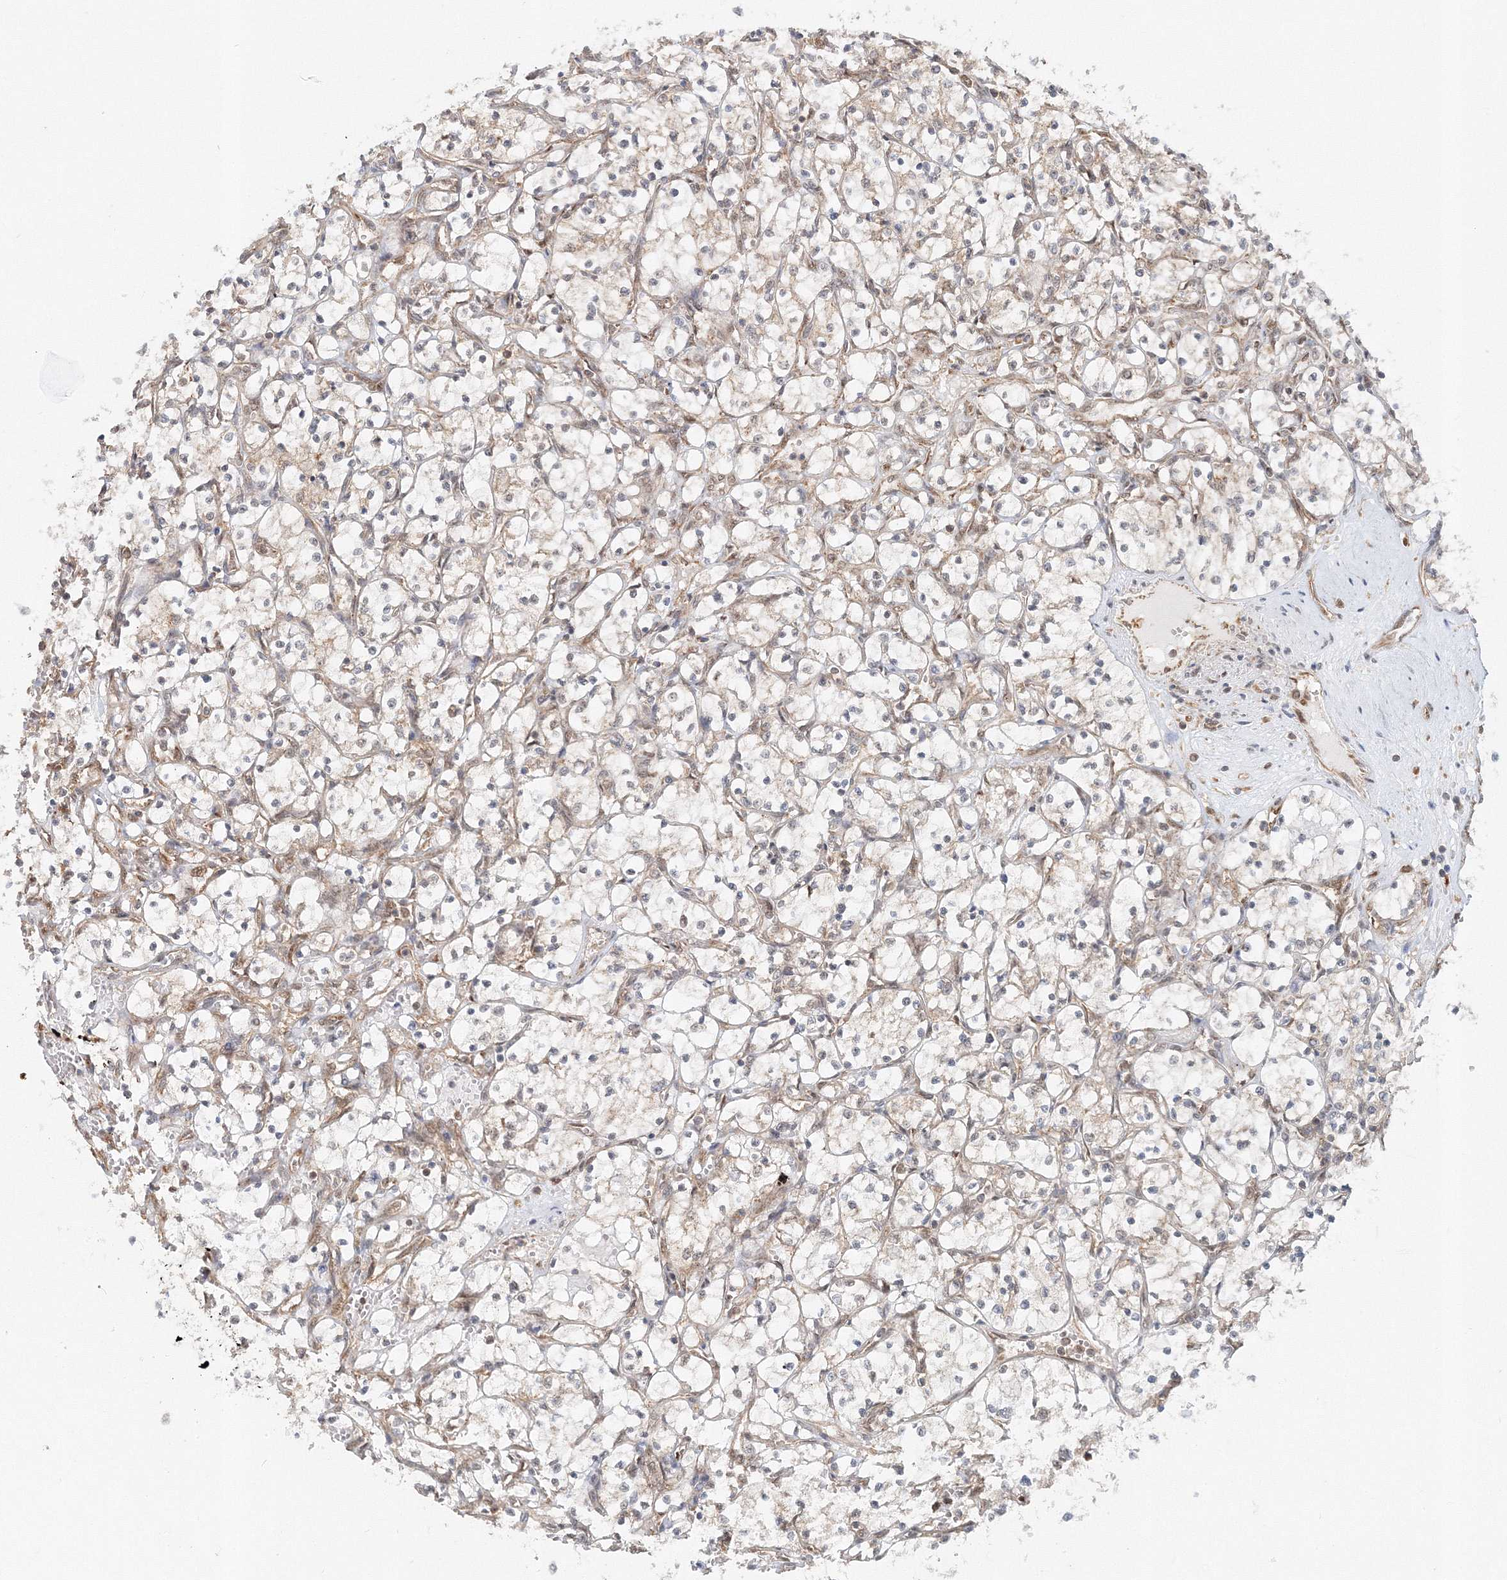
{"staining": {"intensity": "weak", "quantity": "<25%", "location": "cytoplasmic/membranous,nuclear"}, "tissue": "renal cancer", "cell_type": "Tumor cells", "image_type": "cancer", "snomed": [{"axis": "morphology", "description": "Adenocarcinoma, NOS"}, {"axis": "topography", "description": "Kidney"}], "caption": "An image of human adenocarcinoma (renal) is negative for staining in tumor cells.", "gene": "PSMD6", "patient": {"sex": "female", "age": 69}}